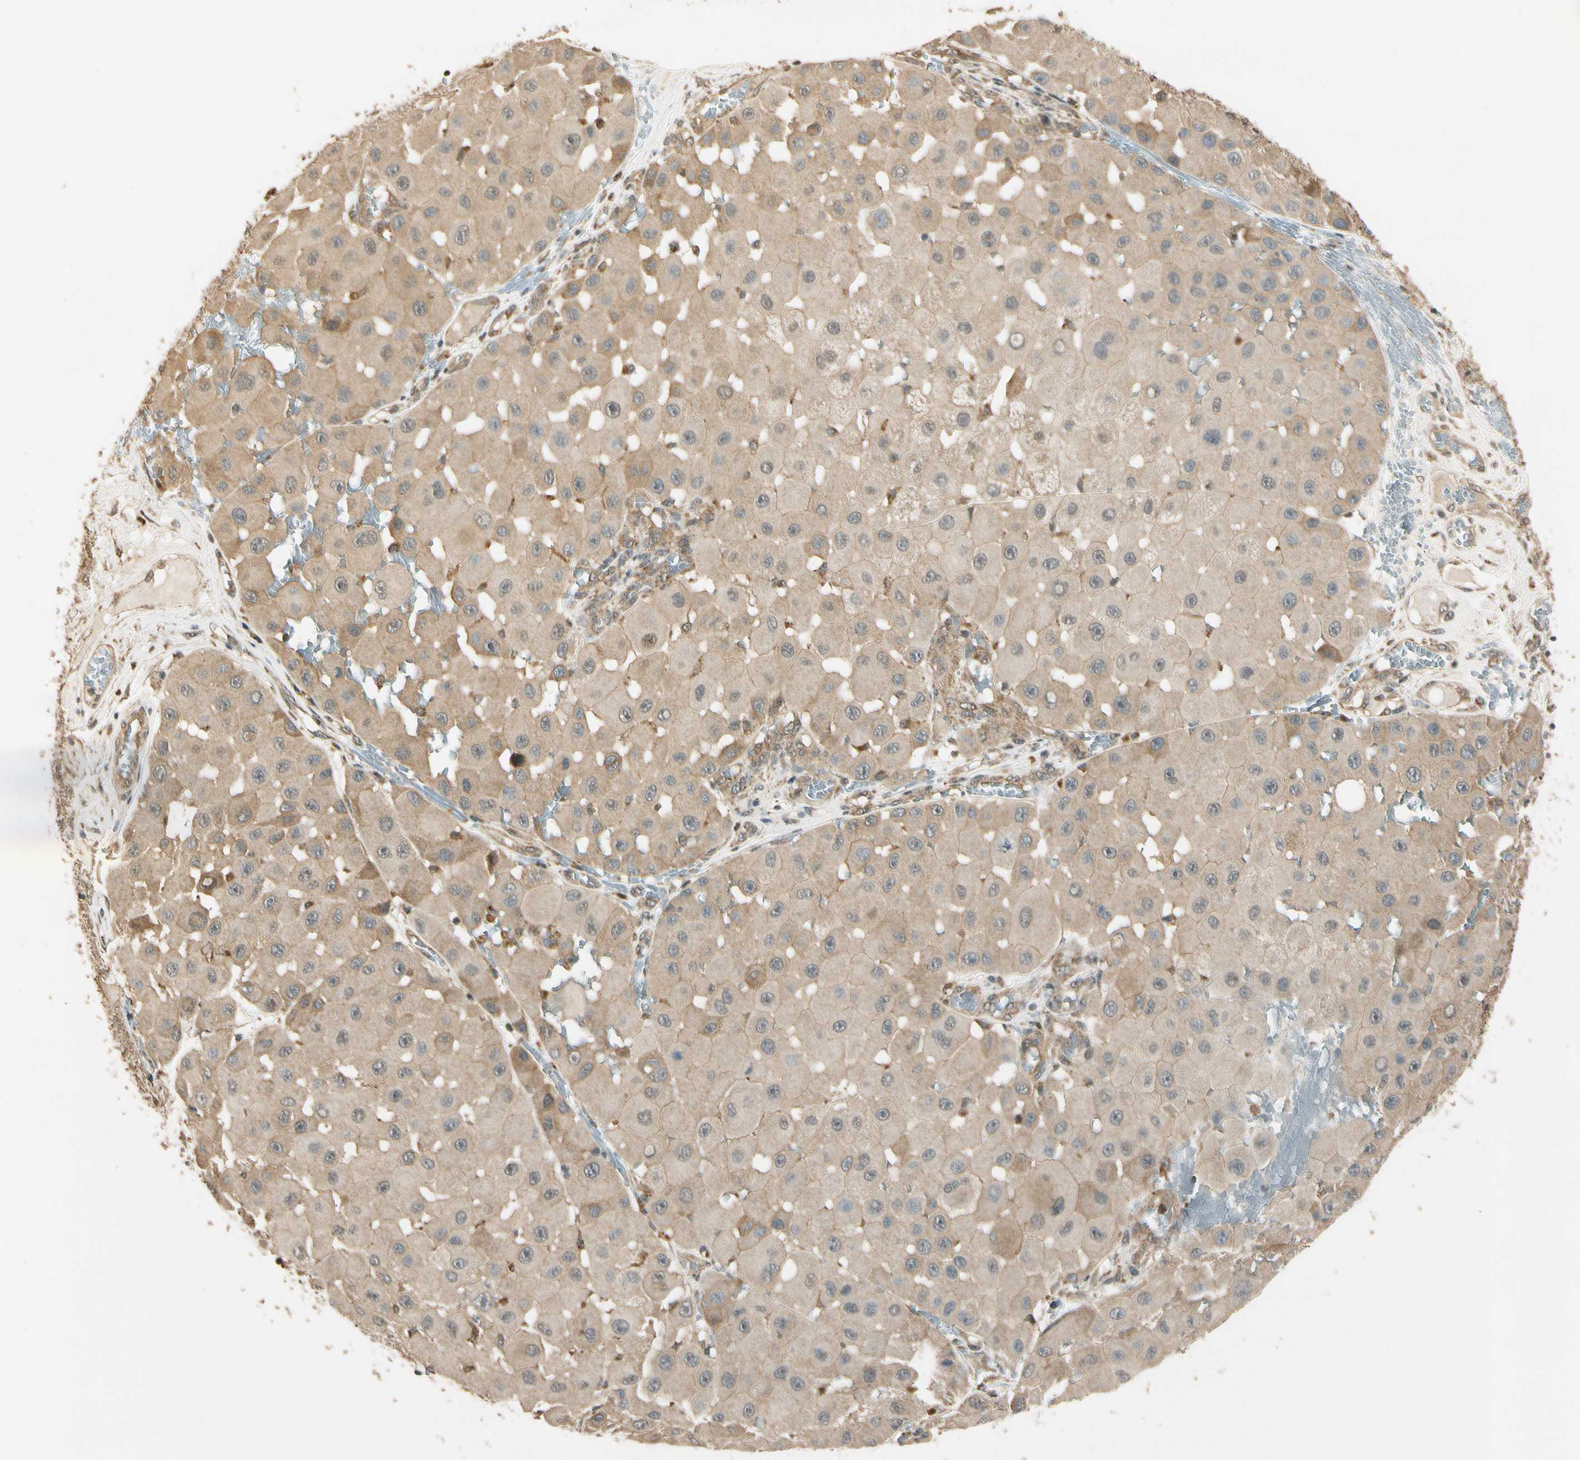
{"staining": {"intensity": "weak", "quantity": ">75%", "location": "cytoplasmic/membranous"}, "tissue": "melanoma", "cell_type": "Tumor cells", "image_type": "cancer", "snomed": [{"axis": "morphology", "description": "Malignant melanoma, NOS"}, {"axis": "topography", "description": "Skin"}], "caption": "Immunohistochemical staining of melanoma exhibits low levels of weak cytoplasmic/membranous protein staining in approximately >75% of tumor cells.", "gene": "LAMTOR1", "patient": {"sex": "female", "age": 81}}